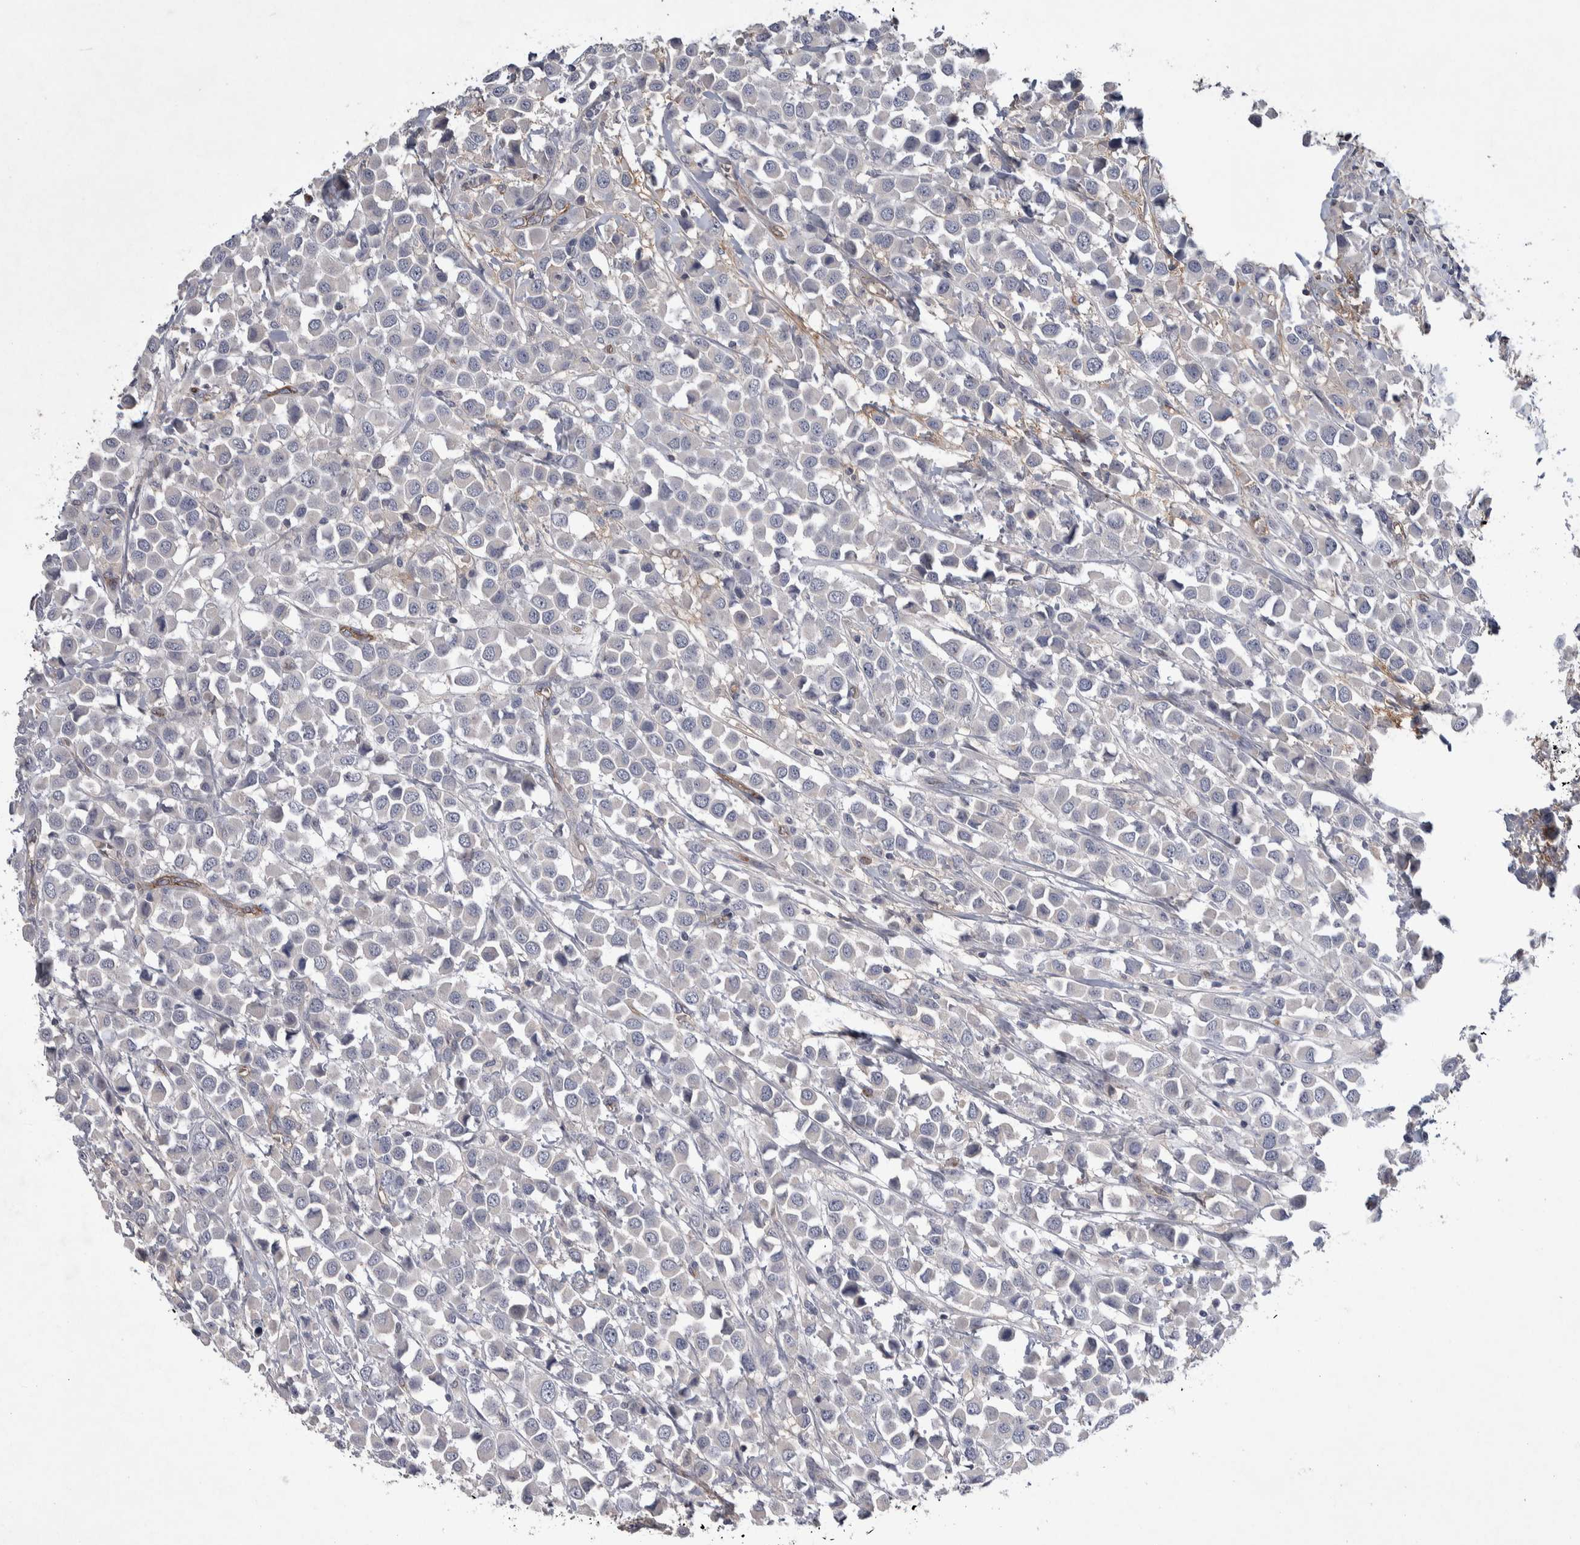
{"staining": {"intensity": "negative", "quantity": "none", "location": "none"}, "tissue": "breast cancer", "cell_type": "Tumor cells", "image_type": "cancer", "snomed": [{"axis": "morphology", "description": "Duct carcinoma"}, {"axis": "topography", "description": "Breast"}], "caption": "Tumor cells are negative for protein expression in human infiltrating ductal carcinoma (breast). (Immunohistochemistry (ihc), brightfield microscopy, high magnification).", "gene": "CEP131", "patient": {"sex": "female", "age": 61}}